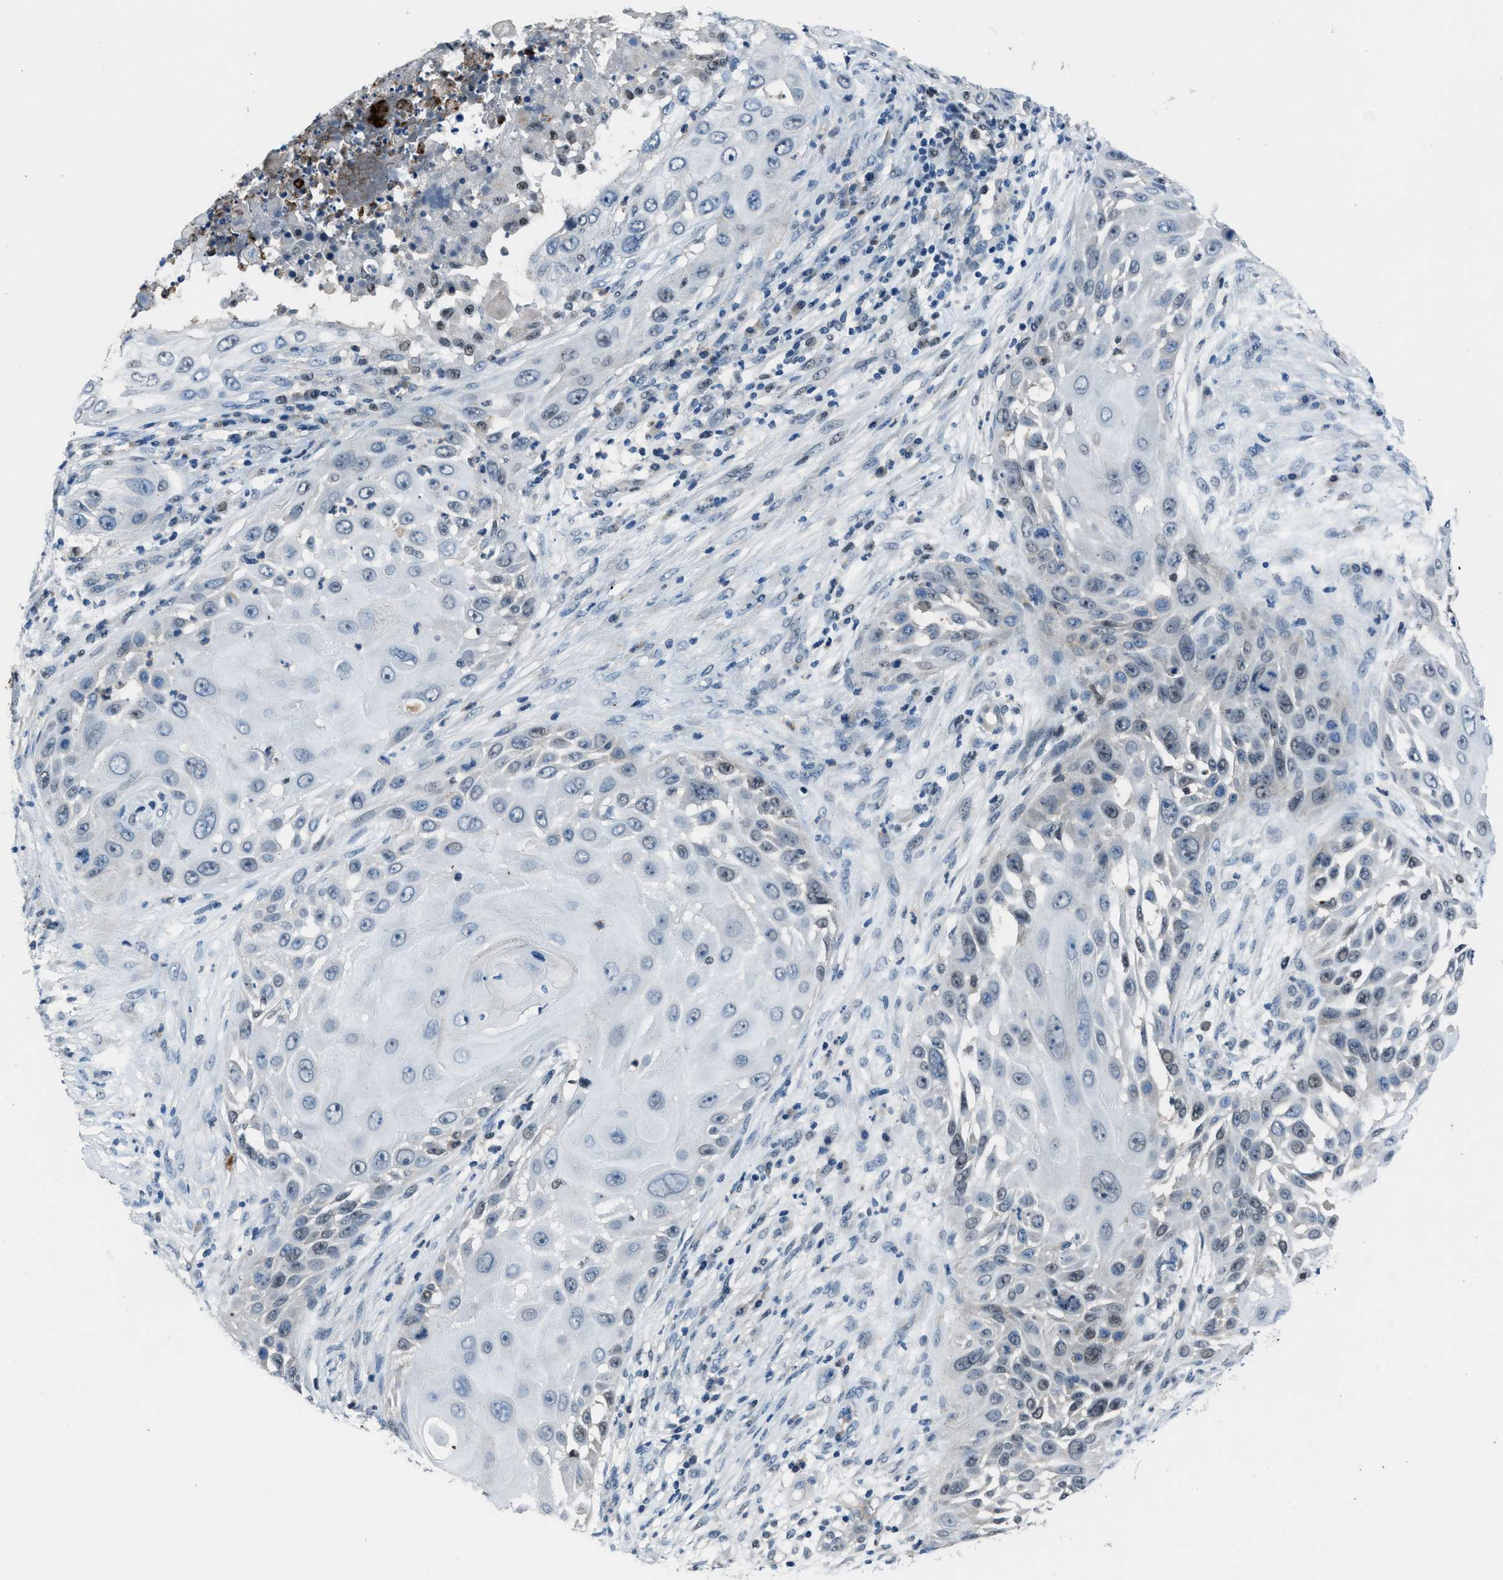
{"staining": {"intensity": "weak", "quantity": "<25%", "location": "nuclear"}, "tissue": "skin cancer", "cell_type": "Tumor cells", "image_type": "cancer", "snomed": [{"axis": "morphology", "description": "Squamous cell carcinoma, NOS"}, {"axis": "topography", "description": "Skin"}], "caption": "Tumor cells are negative for protein expression in human skin cancer (squamous cell carcinoma).", "gene": "DUSP19", "patient": {"sex": "female", "age": 44}}